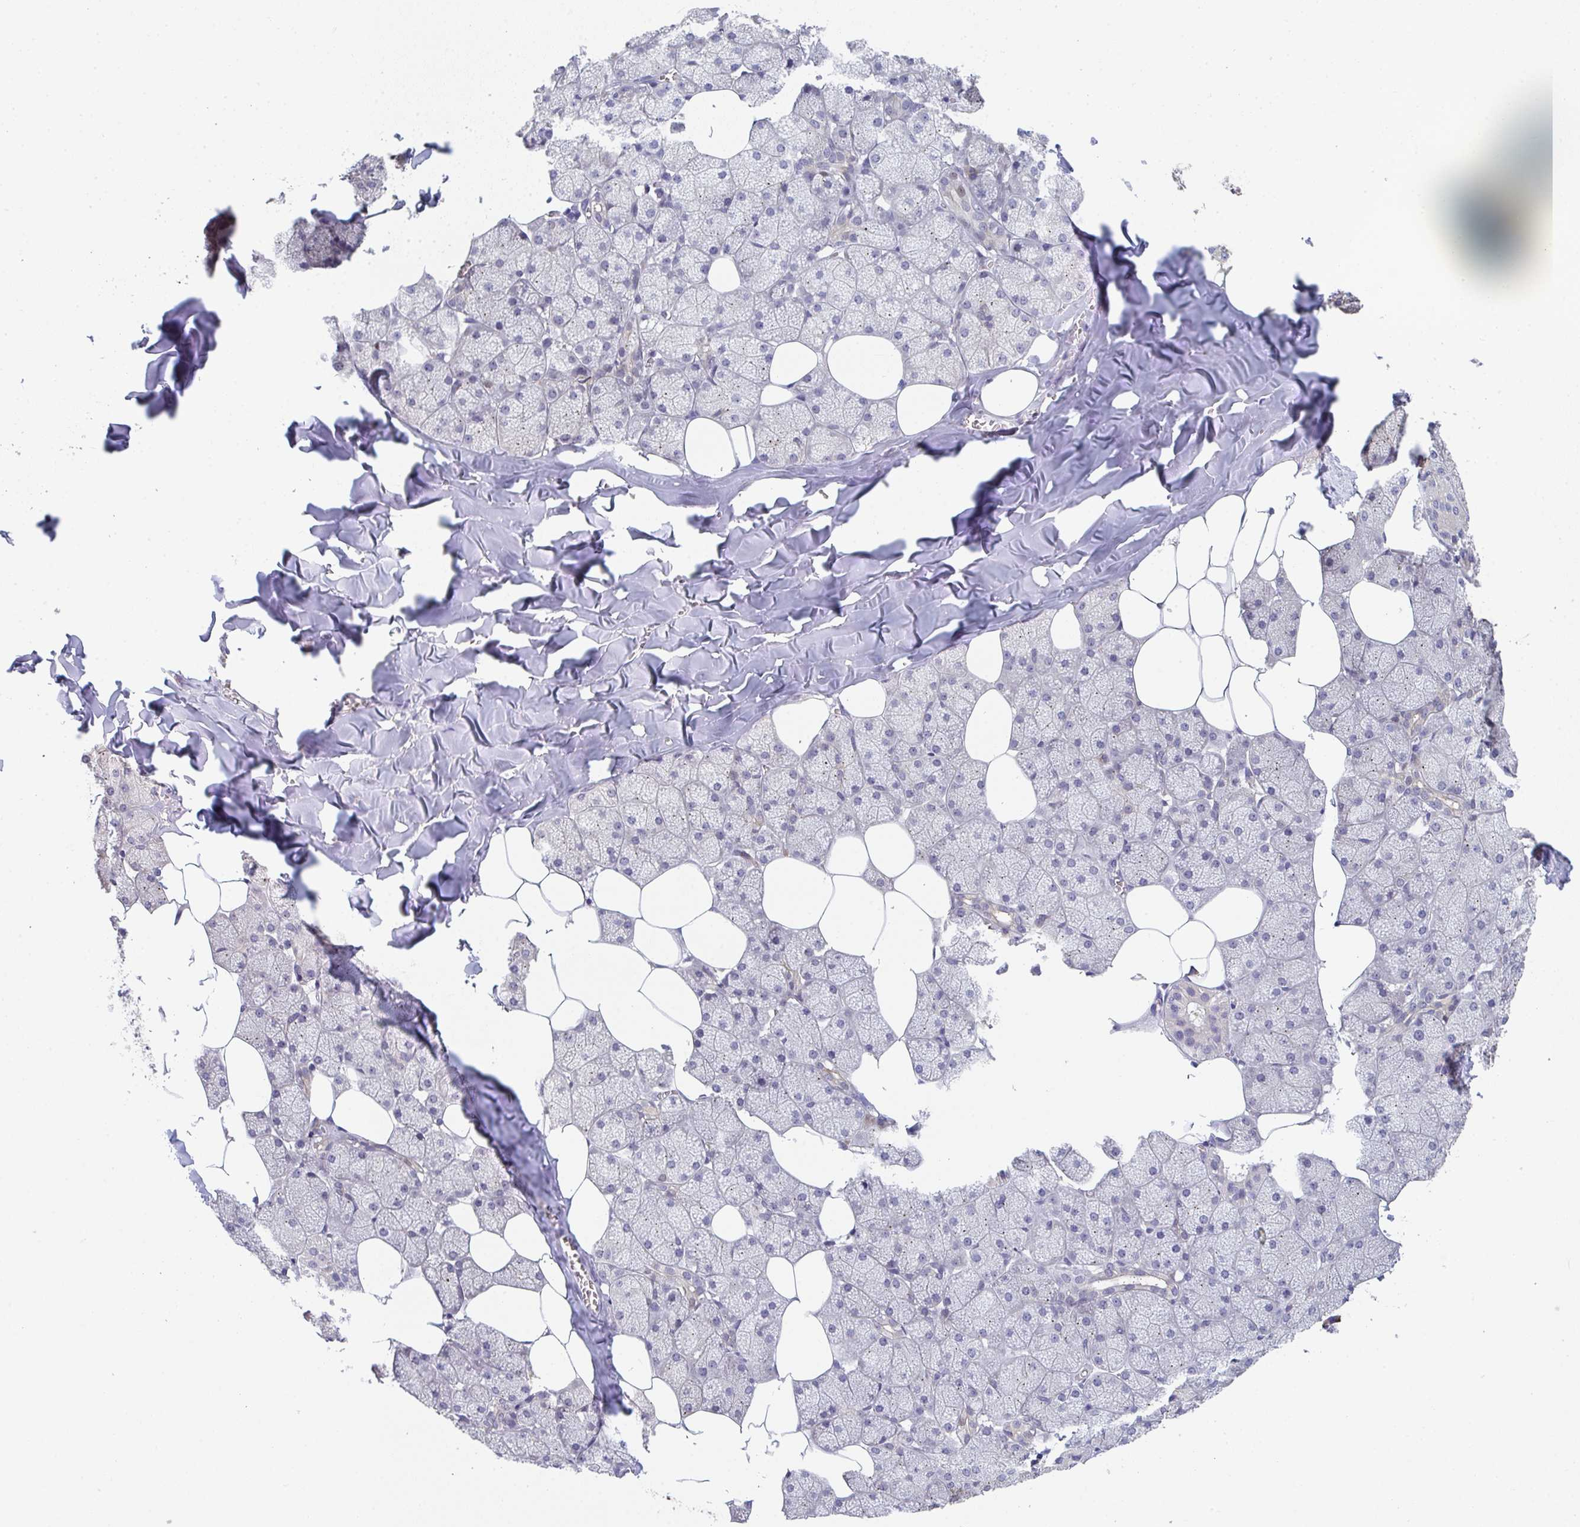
{"staining": {"intensity": "weak", "quantity": "<25%", "location": "cytoplasmic/membranous"}, "tissue": "salivary gland", "cell_type": "Glandular cells", "image_type": "normal", "snomed": [{"axis": "morphology", "description": "Normal tissue, NOS"}, {"axis": "topography", "description": "Salivary gland"}, {"axis": "topography", "description": "Peripheral nerve tissue"}], "caption": "Glandular cells are negative for protein expression in unremarkable human salivary gland. Brightfield microscopy of immunohistochemistry stained with DAB (3,3'-diaminobenzidine) (brown) and hematoxylin (blue), captured at high magnification.", "gene": "RIOK1", "patient": {"sex": "male", "age": 38}}